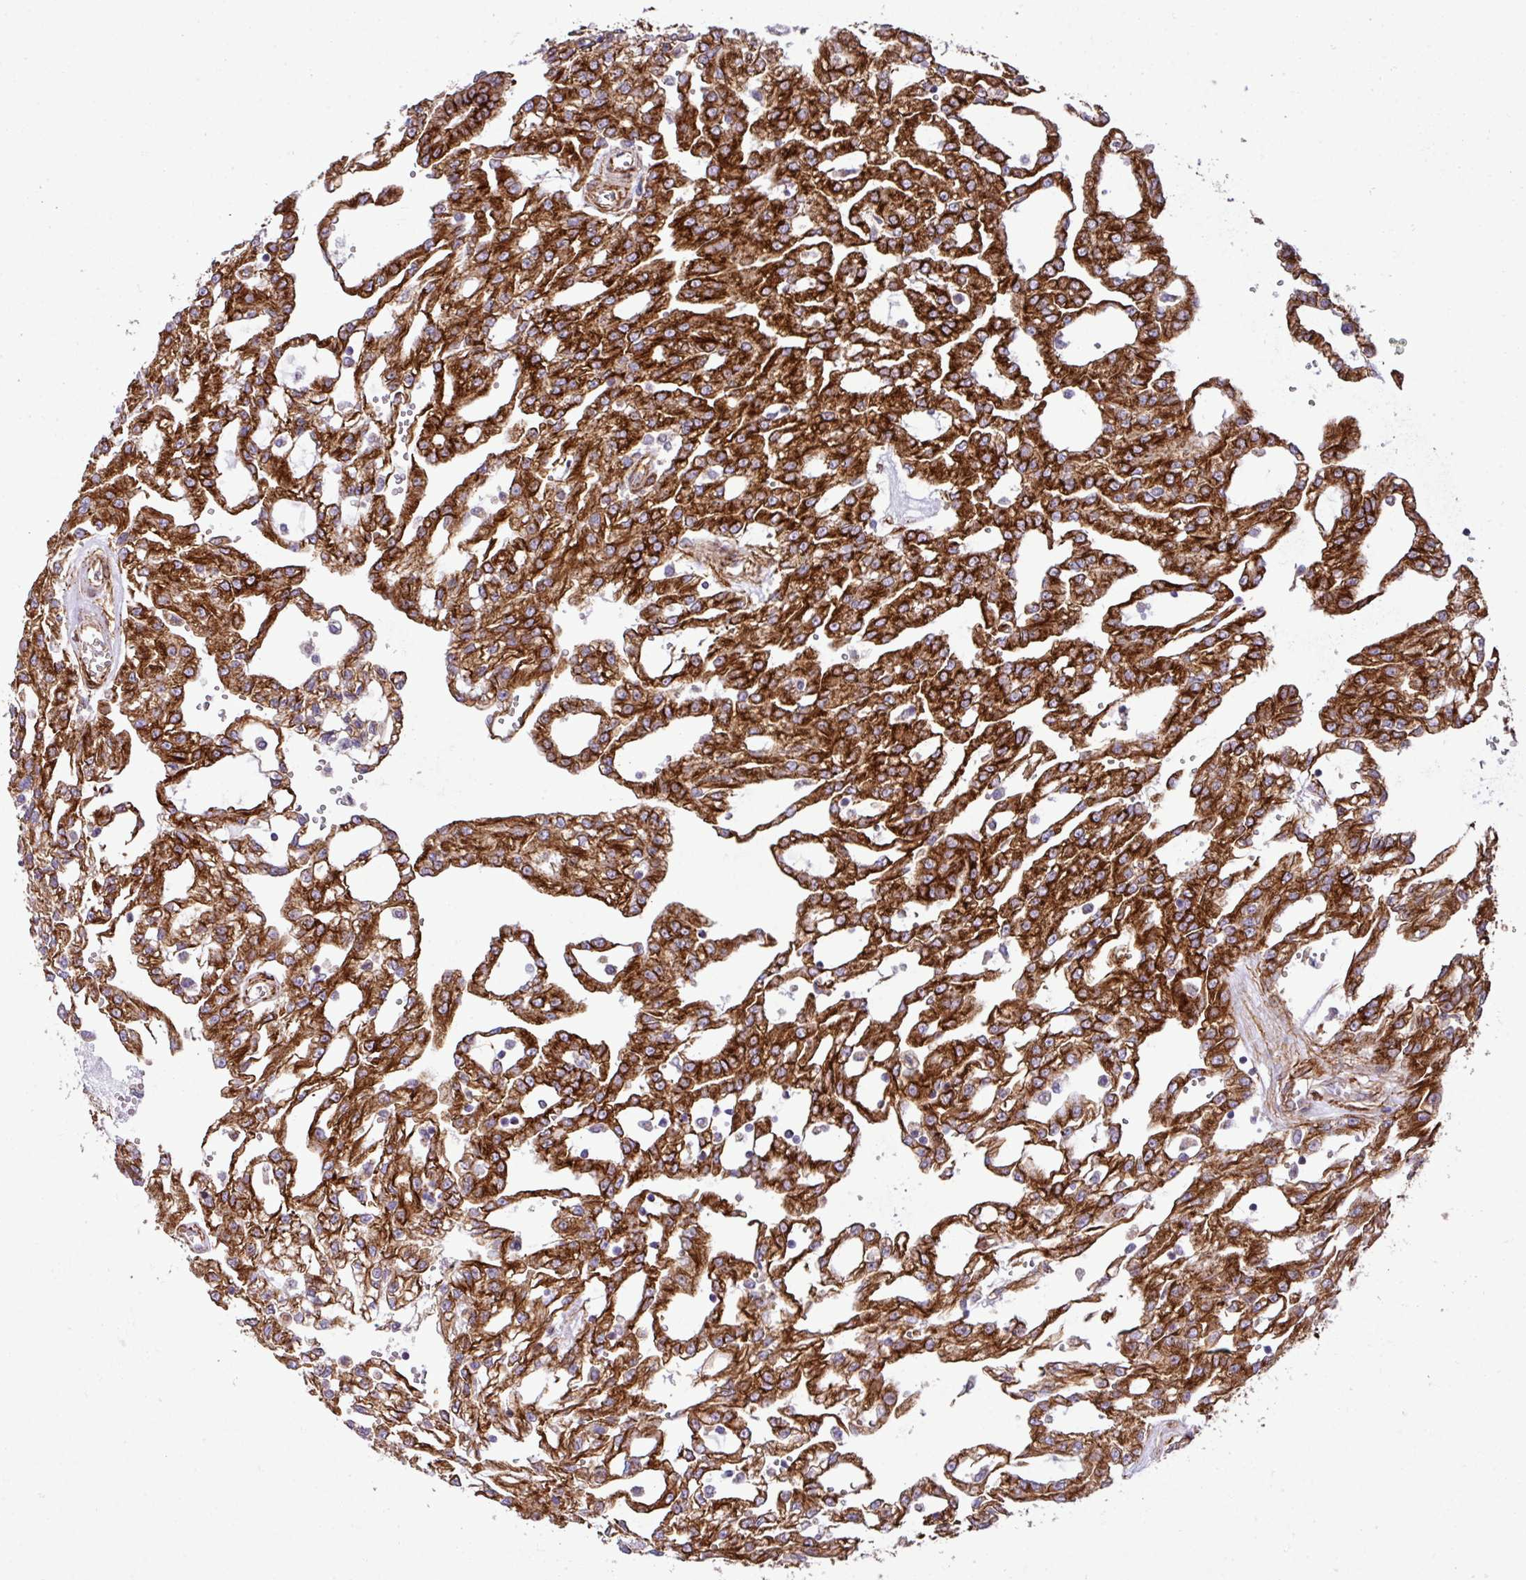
{"staining": {"intensity": "strong", "quantity": ">75%", "location": "cytoplasmic/membranous"}, "tissue": "renal cancer", "cell_type": "Tumor cells", "image_type": "cancer", "snomed": [{"axis": "morphology", "description": "Adenocarcinoma, NOS"}, {"axis": "topography", "description": "Kidney"}], "caption": "Strong cytoplasmic/membranous protein staining is identified in approximately >75% of tumor cells in adenocarcinoma (renal). (IHC, brightfield microscopy, high magnification).", "gene": "FAM47E", "patient": {"sex": "male", "age": 63}}